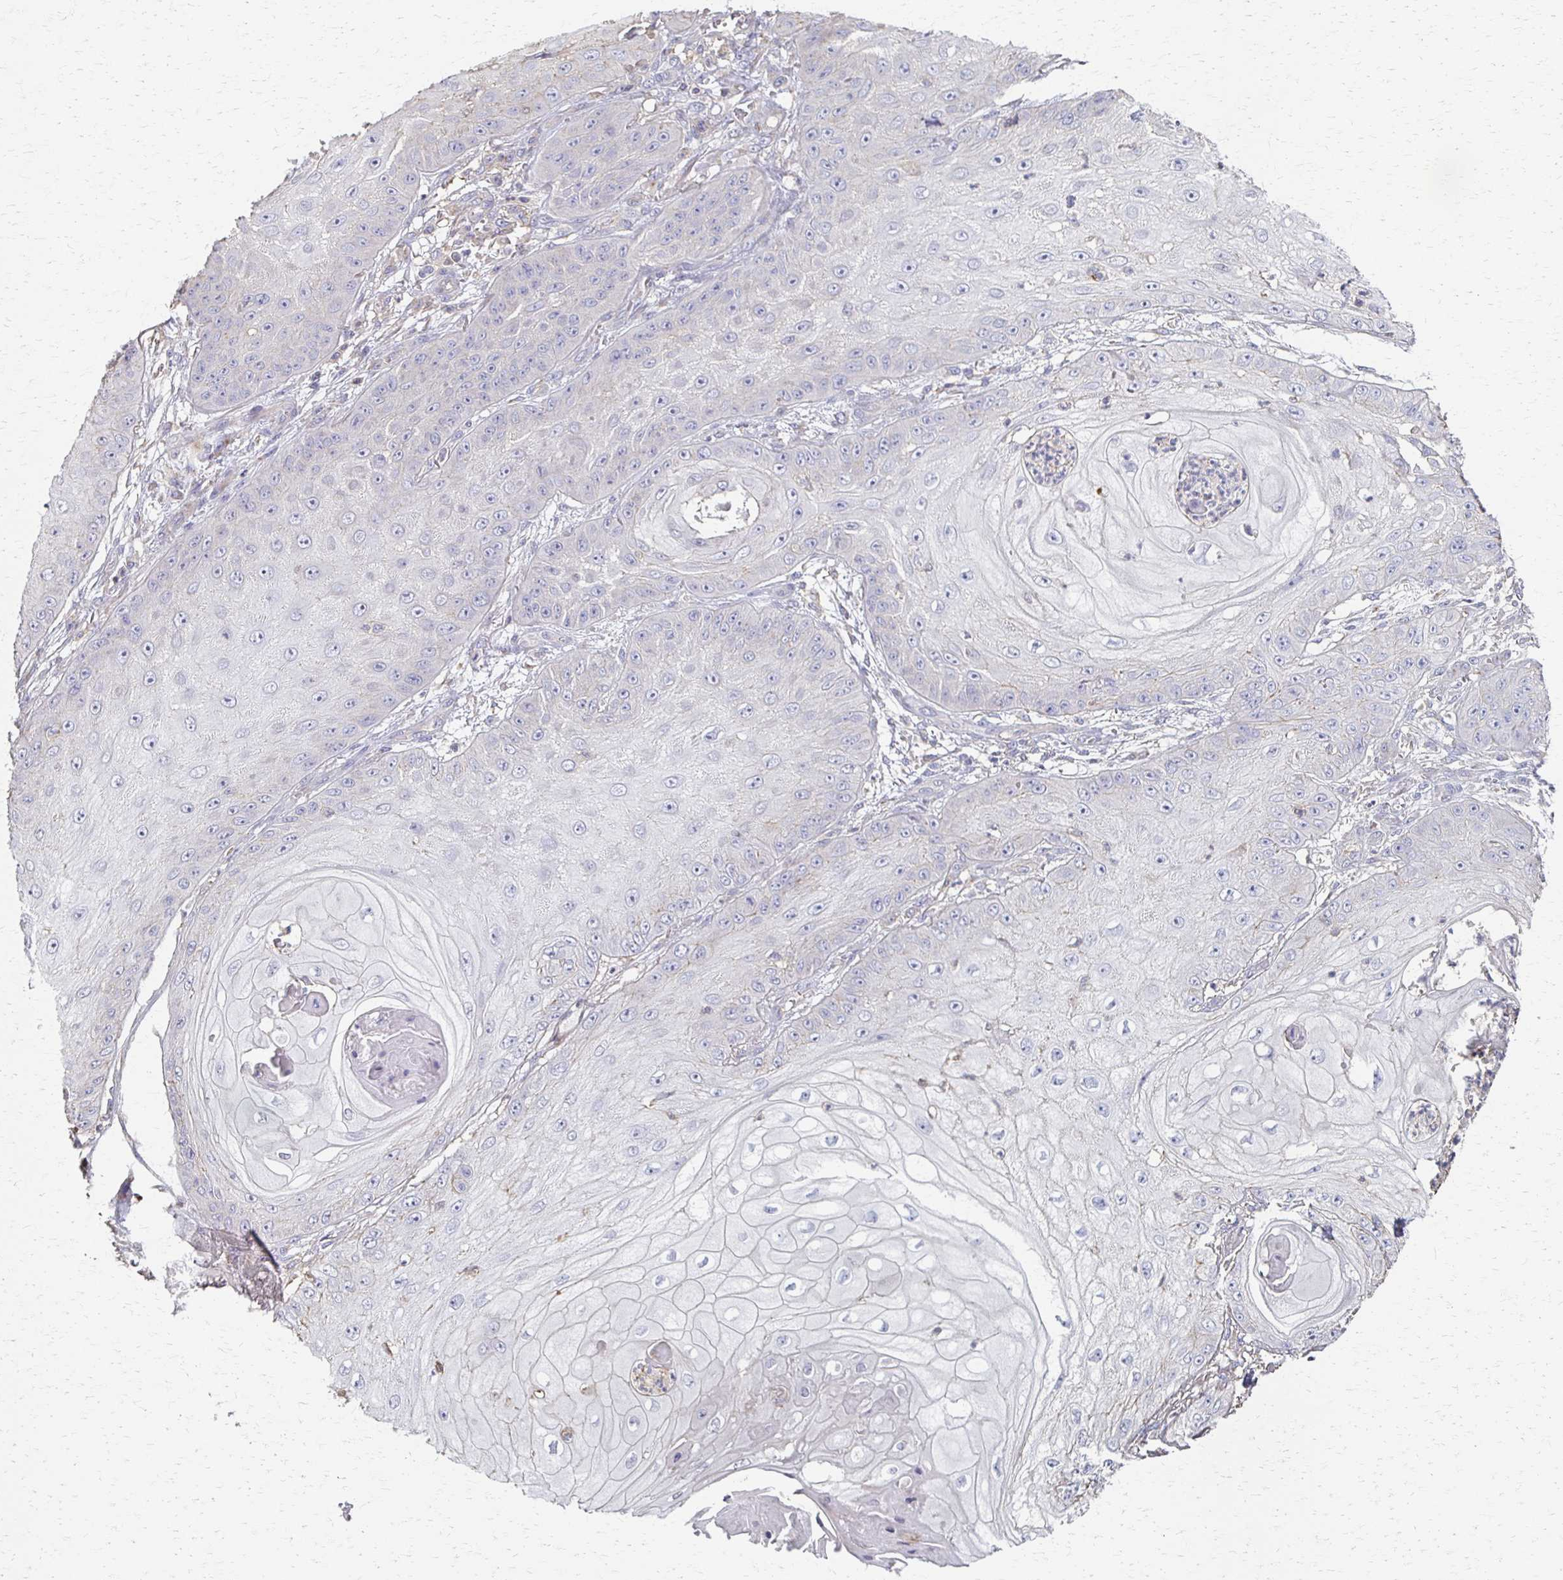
{"staining": {"intensity": "negative", "quantity": "none", "location": "none"}, "tissue": "skin cancer", "cell_type": "Tumor cells", "image_type": "cancer", "snomed": [{"axis": "morphology", "description": "Squamous cell carcinoma, NOS"}, {"axis": "topography", "description": "Skin"}], "caption": "There is no significant positivity in tumor cells of skin cancer (squamous cell carcinoma).", "gene": "C1QTNF7", "patient": {"sex": "male", "age": 70}}